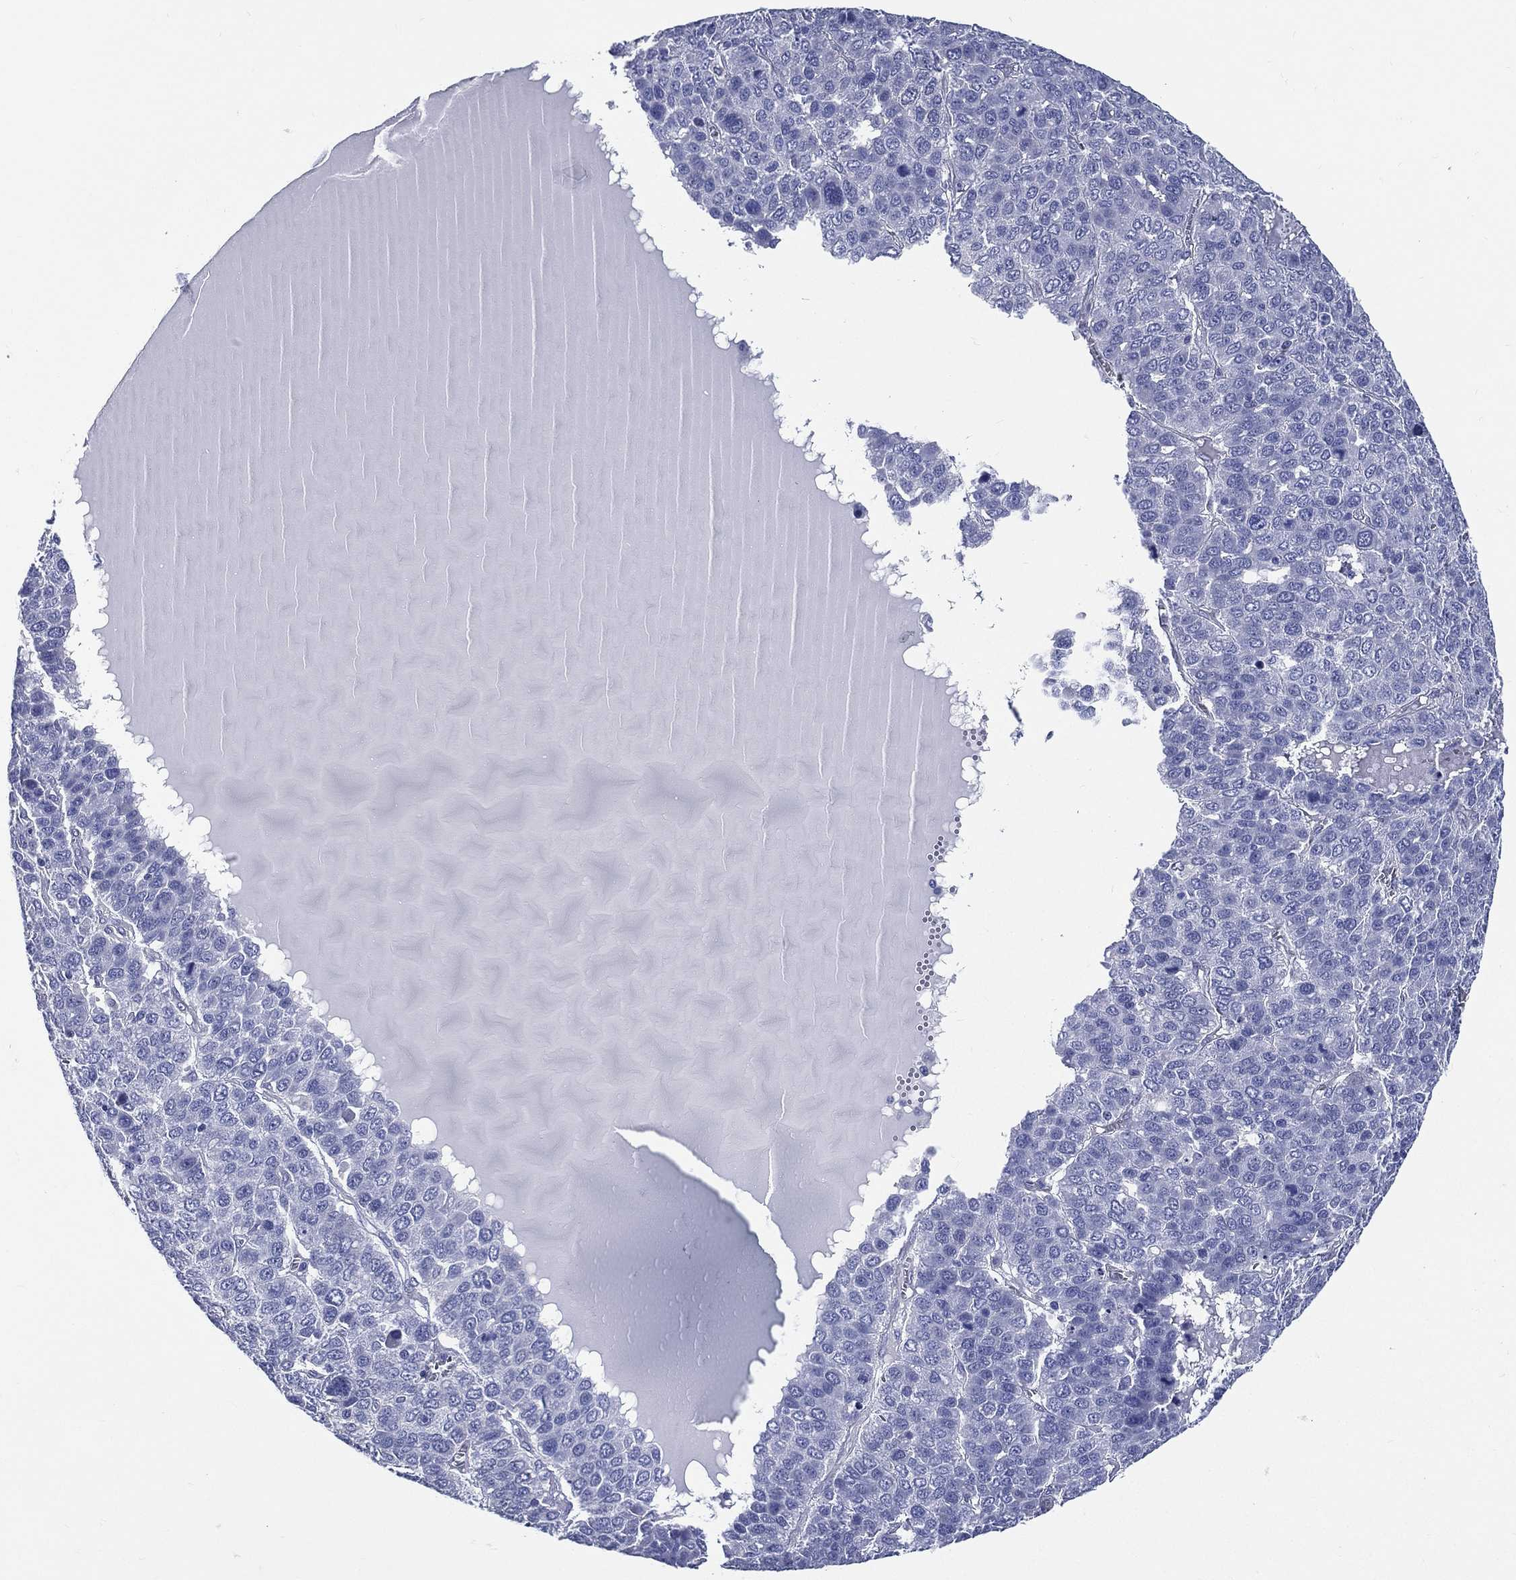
{"staining": {"intensity": "negative", "quantity": "none", "location": "none"}, "tissue": "liver cancer", "cell_type": "Tumor cells", "image_type": "cancer", "snomed": [{"axis": "morphology", "description": "Carcinoma, Hepatocellular, NOS"}, {"axis": "topography", "description": "Liver"}], "caption": "The immunohistochemistry photomicrograph has no significant expression in tumor cells of liver hepatocellular carcinoma tissue. (Brightfield microscopy of DAB immunohistochemistry at high magnification).", "gene": "DPYS", "patient": {"sex": "male", "age": 69}}